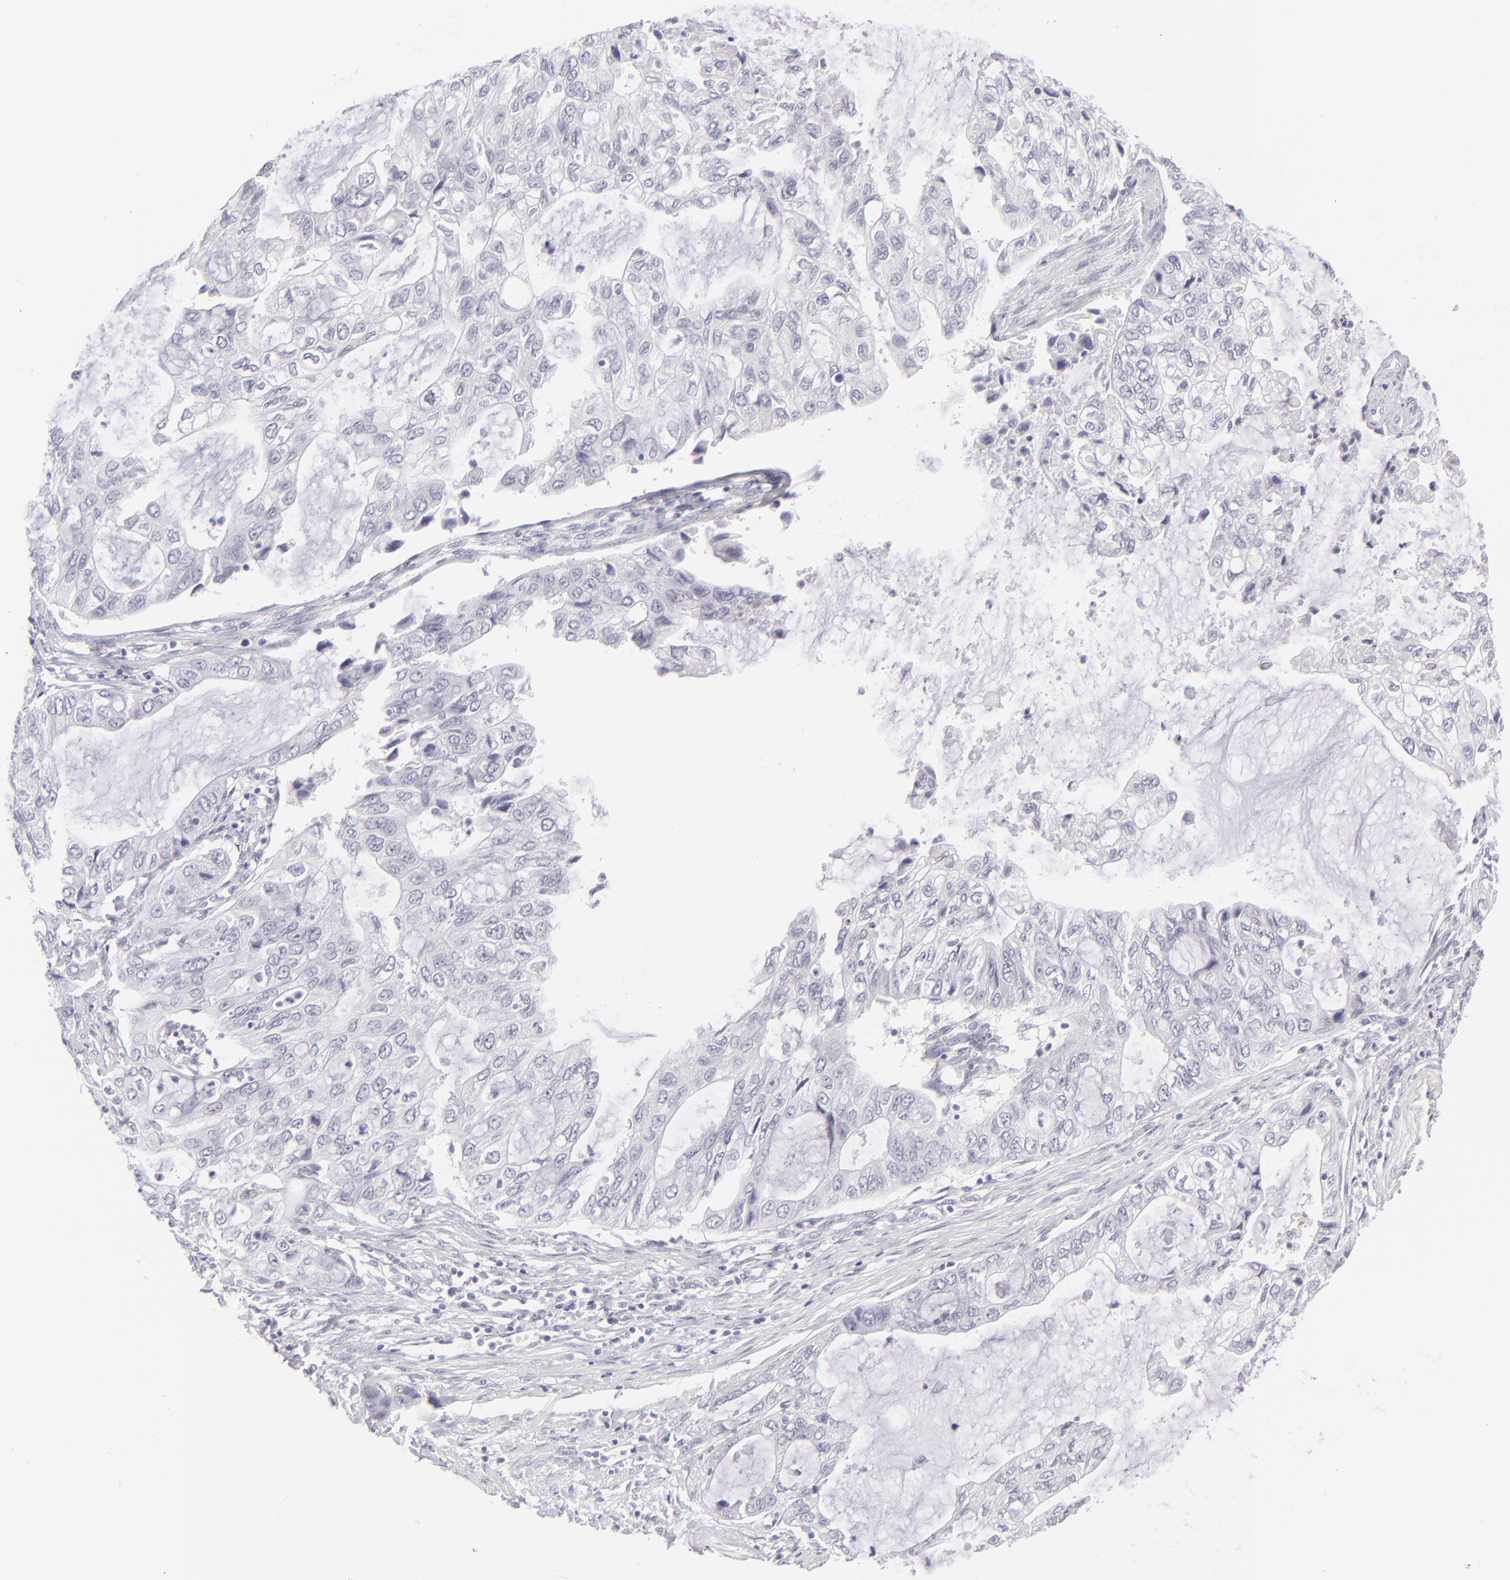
{"staining": {"intensity": "negative", "quantity": "none", "location": "none"}, "tissue": "stomach cancer", "cell_type": "Tumor cells", "image_type": "cancer", "snomed": [{"axis": "morphology", "description": "Adenocarcinoma, NOS"}, {"axis": "topography", "description": "Stomach, upper"}], "caption": "A histopathology image of human stomach adenocarcinoma is negative for staining in tumor cells.", "gene": "FCER2", "patient": {"sex": "female", "age": 52}}